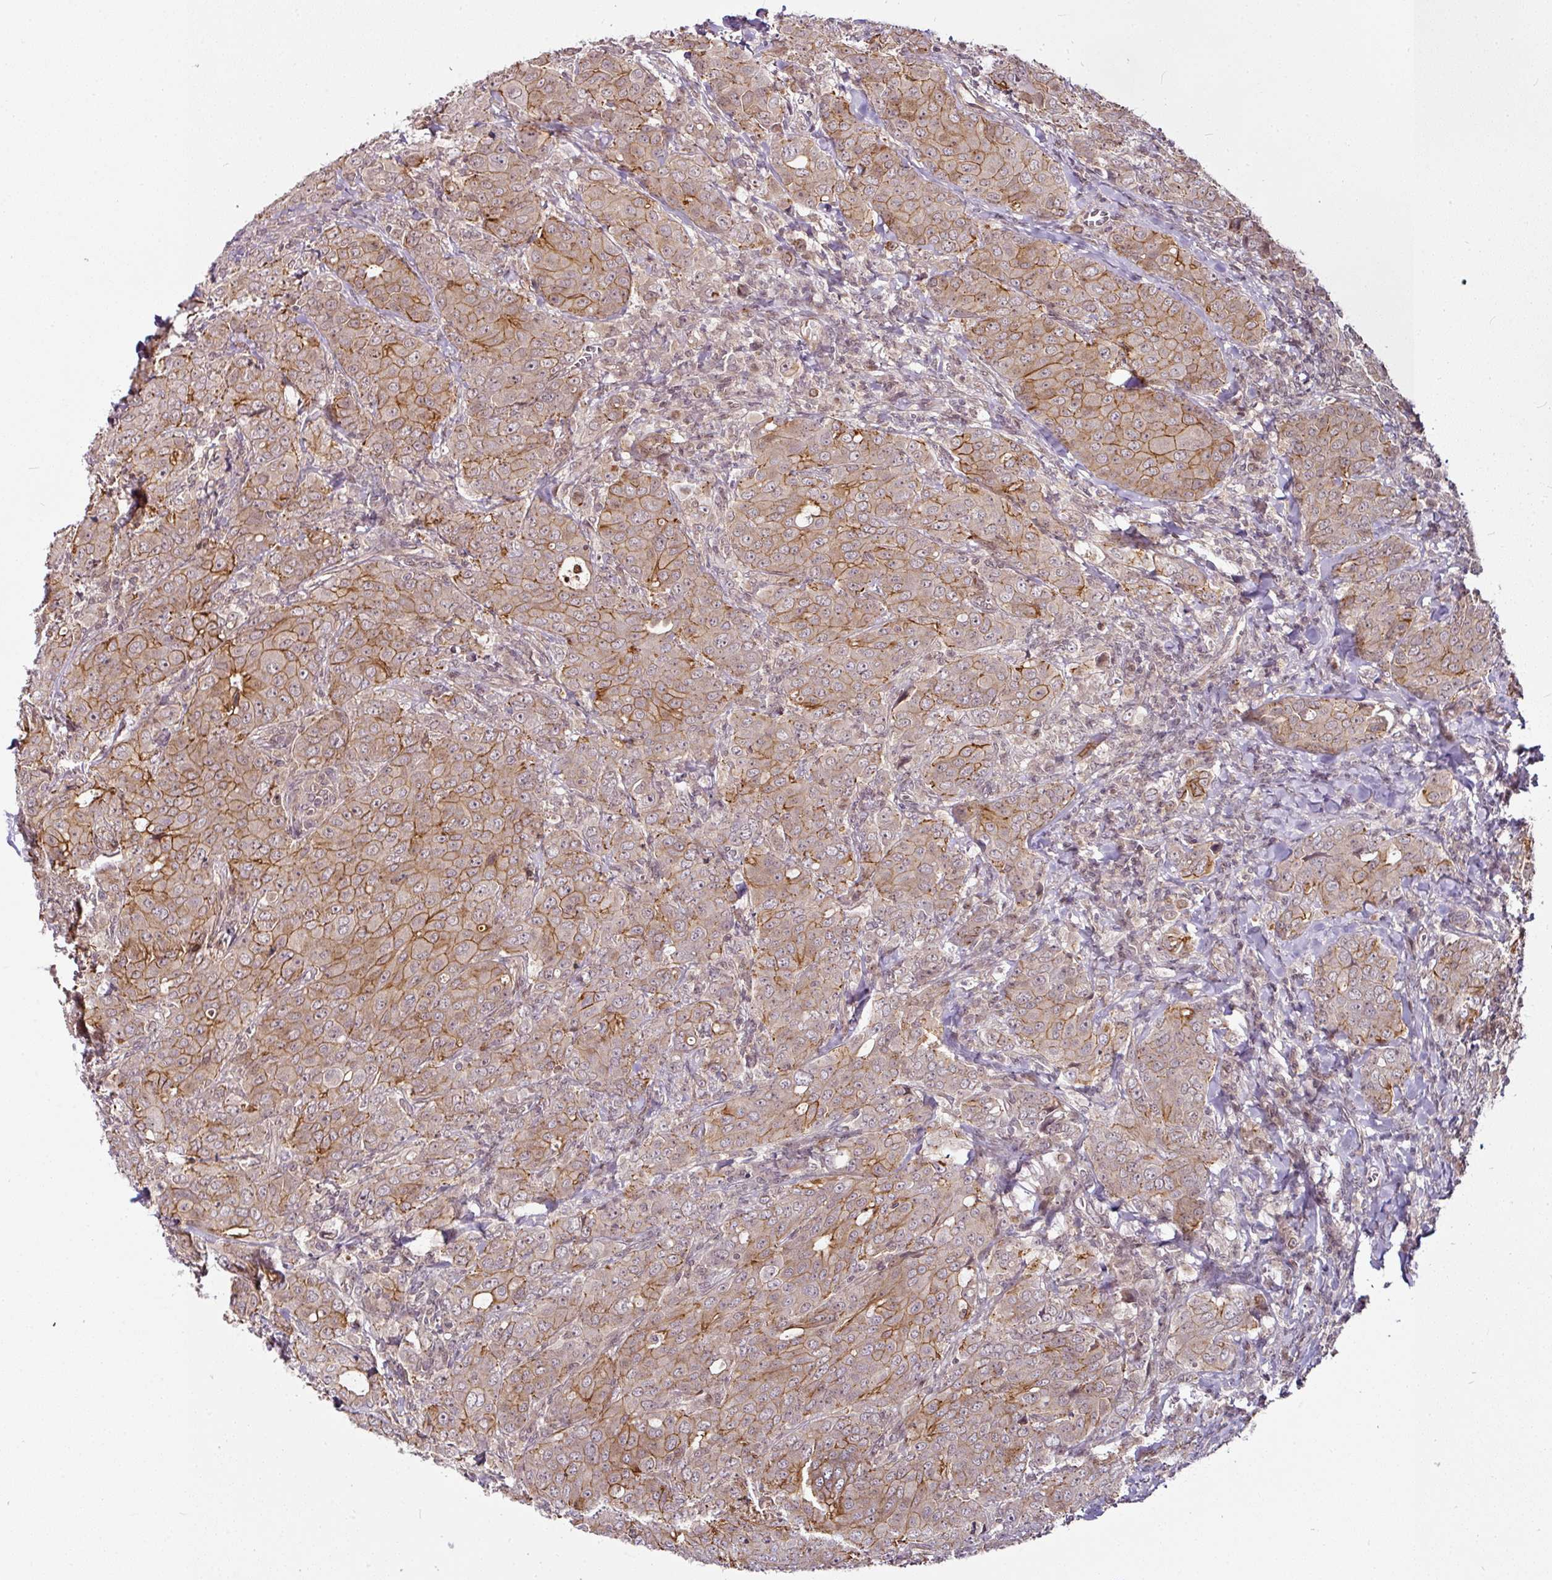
{"staining": {"intensity": "moderate", "quantity": ">75%", "location": "cytoplasmic/membranous"}, "tissue": "breast cancer", "cell_type": "Tumor cells", "image_type": "cancer", "snomed": [{"axis": "morphology", "description": "Duct carcinoma"}, {"axis": "topography", "description": "Breast"}], "caption": "Immunohistochemical staining of breast cancer (intraductal carcinoma) reveals medium levels of moderate cytoplasmic/membranous positivity in about >75% of tumor cells. (Stains: DAB (3,3'-diaminobenzidine) in brown, nuclei in blue, Microscopy: brightfield microscopy at high magnification).", "gene": "DCAF13", "patient": {"sex": "female", "age": 43}}